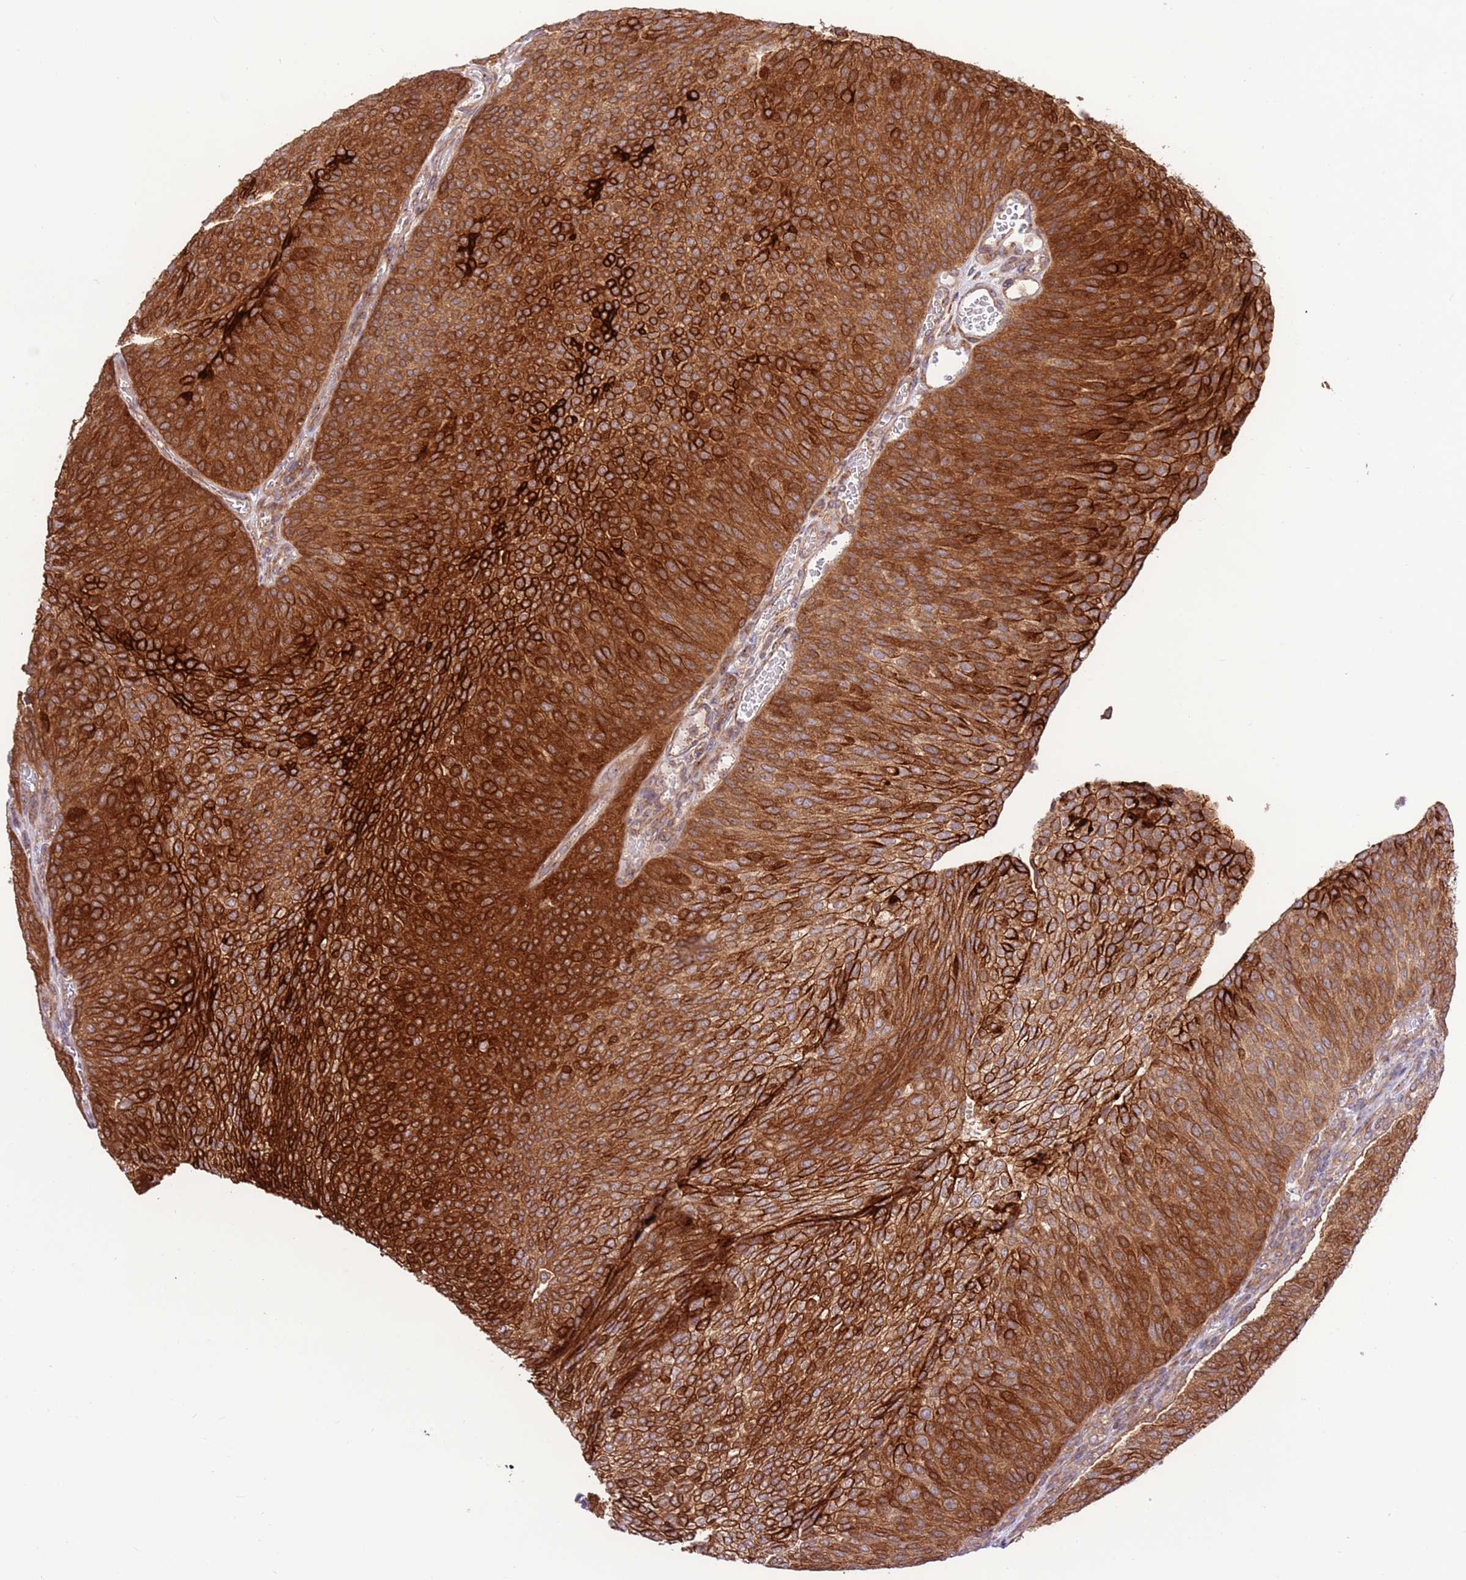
{"staining": {"intensity": "strong", "quantity": ">75%", "location": "cytoplasmic/membranous"}, "tissue": "urothelial cancer", "cell_type": "Tumor cells", "image_type": "cancer", "snomed": [{"axis": "morphology", "description": "Urothelial carcinoma, High grade"}, {"axis": "topography", "description": "Urinary bladder"}], "caption": "A brown stain shows strong cytoplasmic/membranous expression of a protein in high-grade urothelial carcinoma tumor cells.", "gene": "DDX19B", "patient": {"sex": "female", "age": 79}}